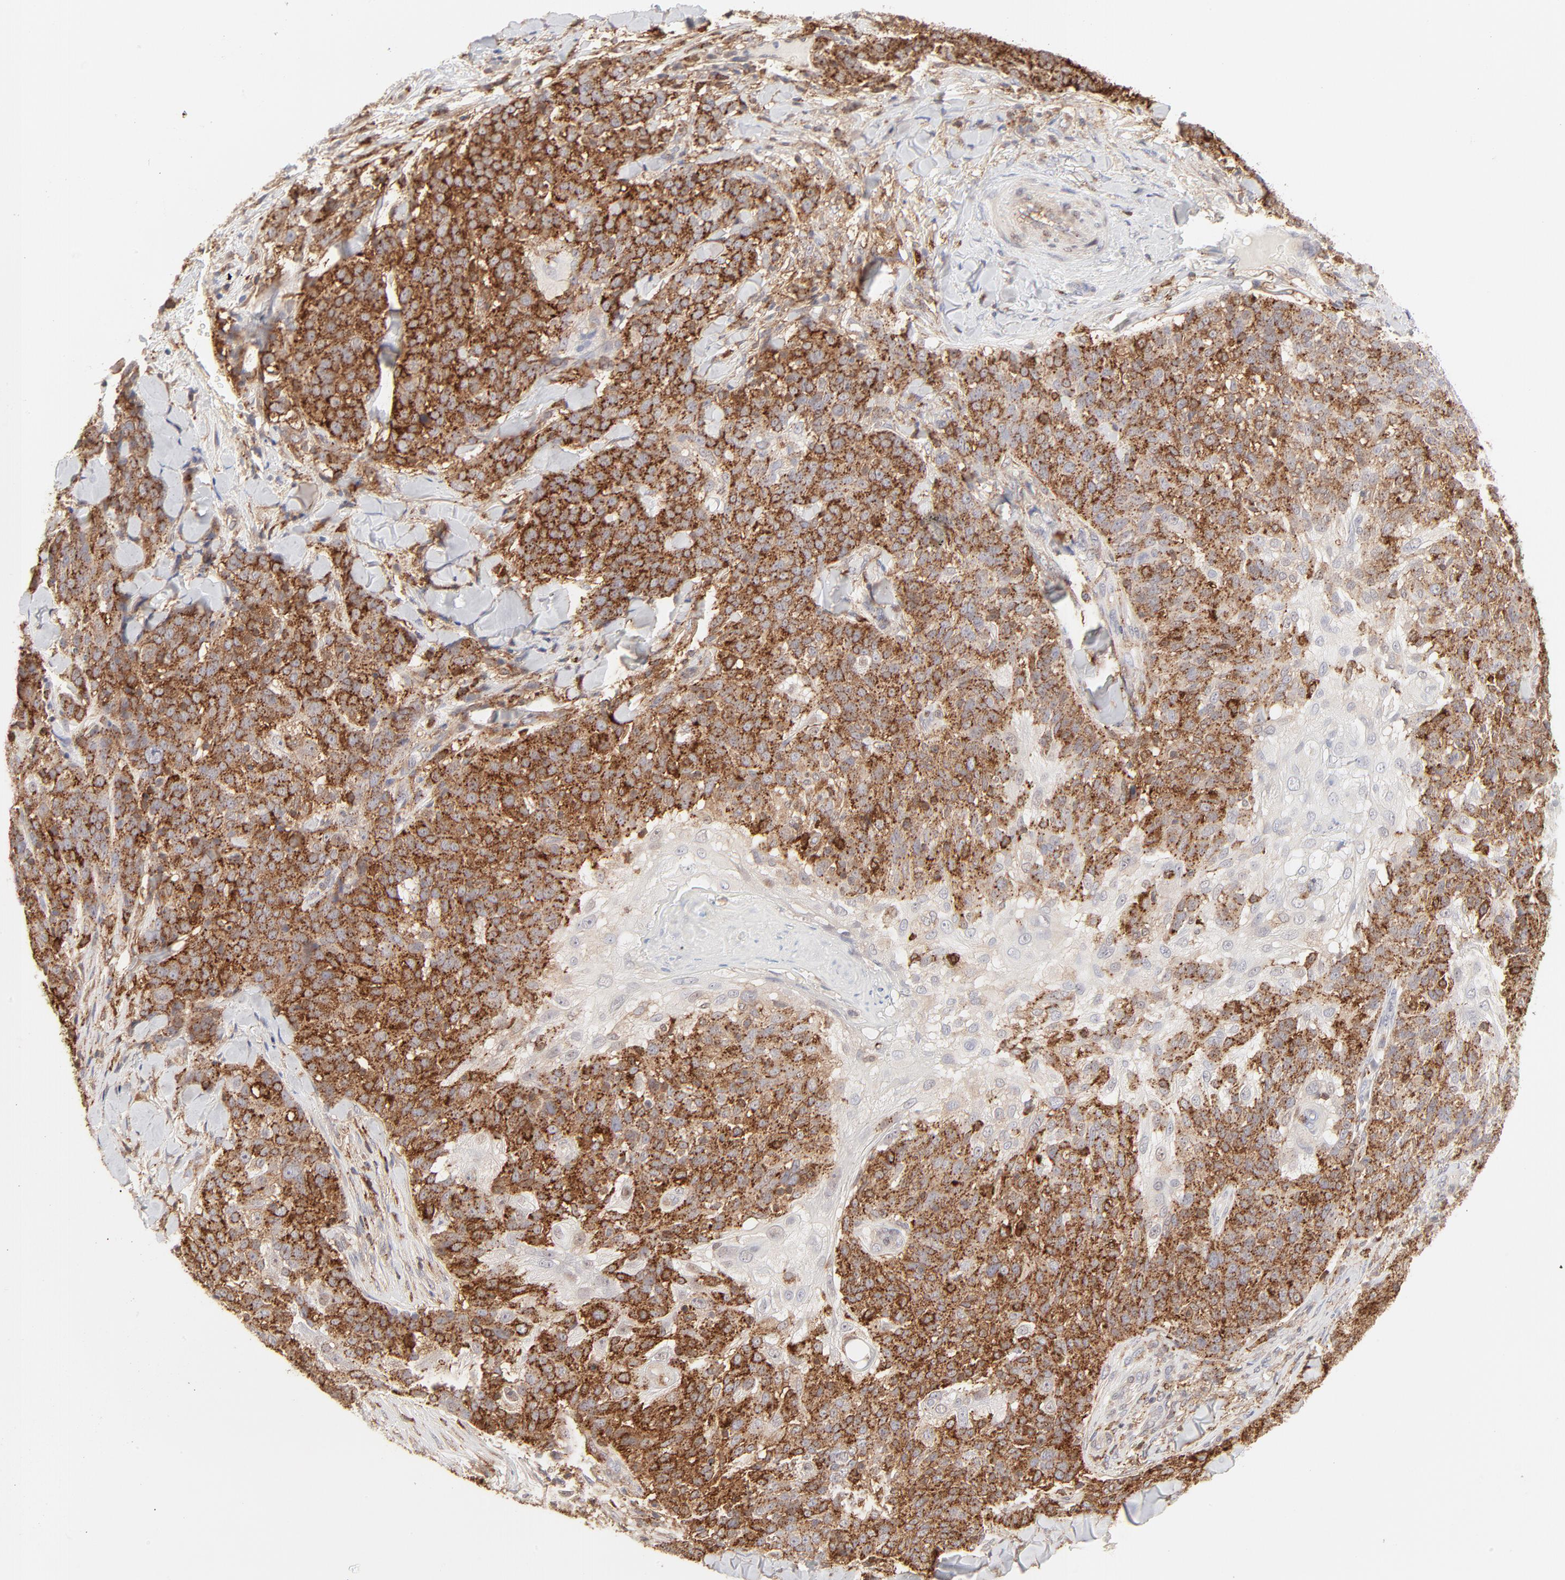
{"staining": {"intensity": "moderate", "quantity": ">75%", "location": "cytoplasmic/membranous"}, "tissue": "skin cancer", "cell_type": "Tumor cells", "image_type": "cancer", "snomed": [{"axis": "morphology", "description": "Normal tissue, NOS"}, {"axis": "morphology", "description": "Squamous cell carcinoma, NOS"}, {"axis": "topography", "description": "Skin"}], "caption": "Squamous cell carcinoma (skin) tissue reveals moderate cytoplasmic/membranous expression in approximately >75% of tumor cells Using DAB (3,3'-diaminobenzidine) (brown) and hematoxylin (blue) stains, captured at high magnification using brightfield microscopy.", "gene": "CDK6", "patient": {"sex": "female", "age": 83}}